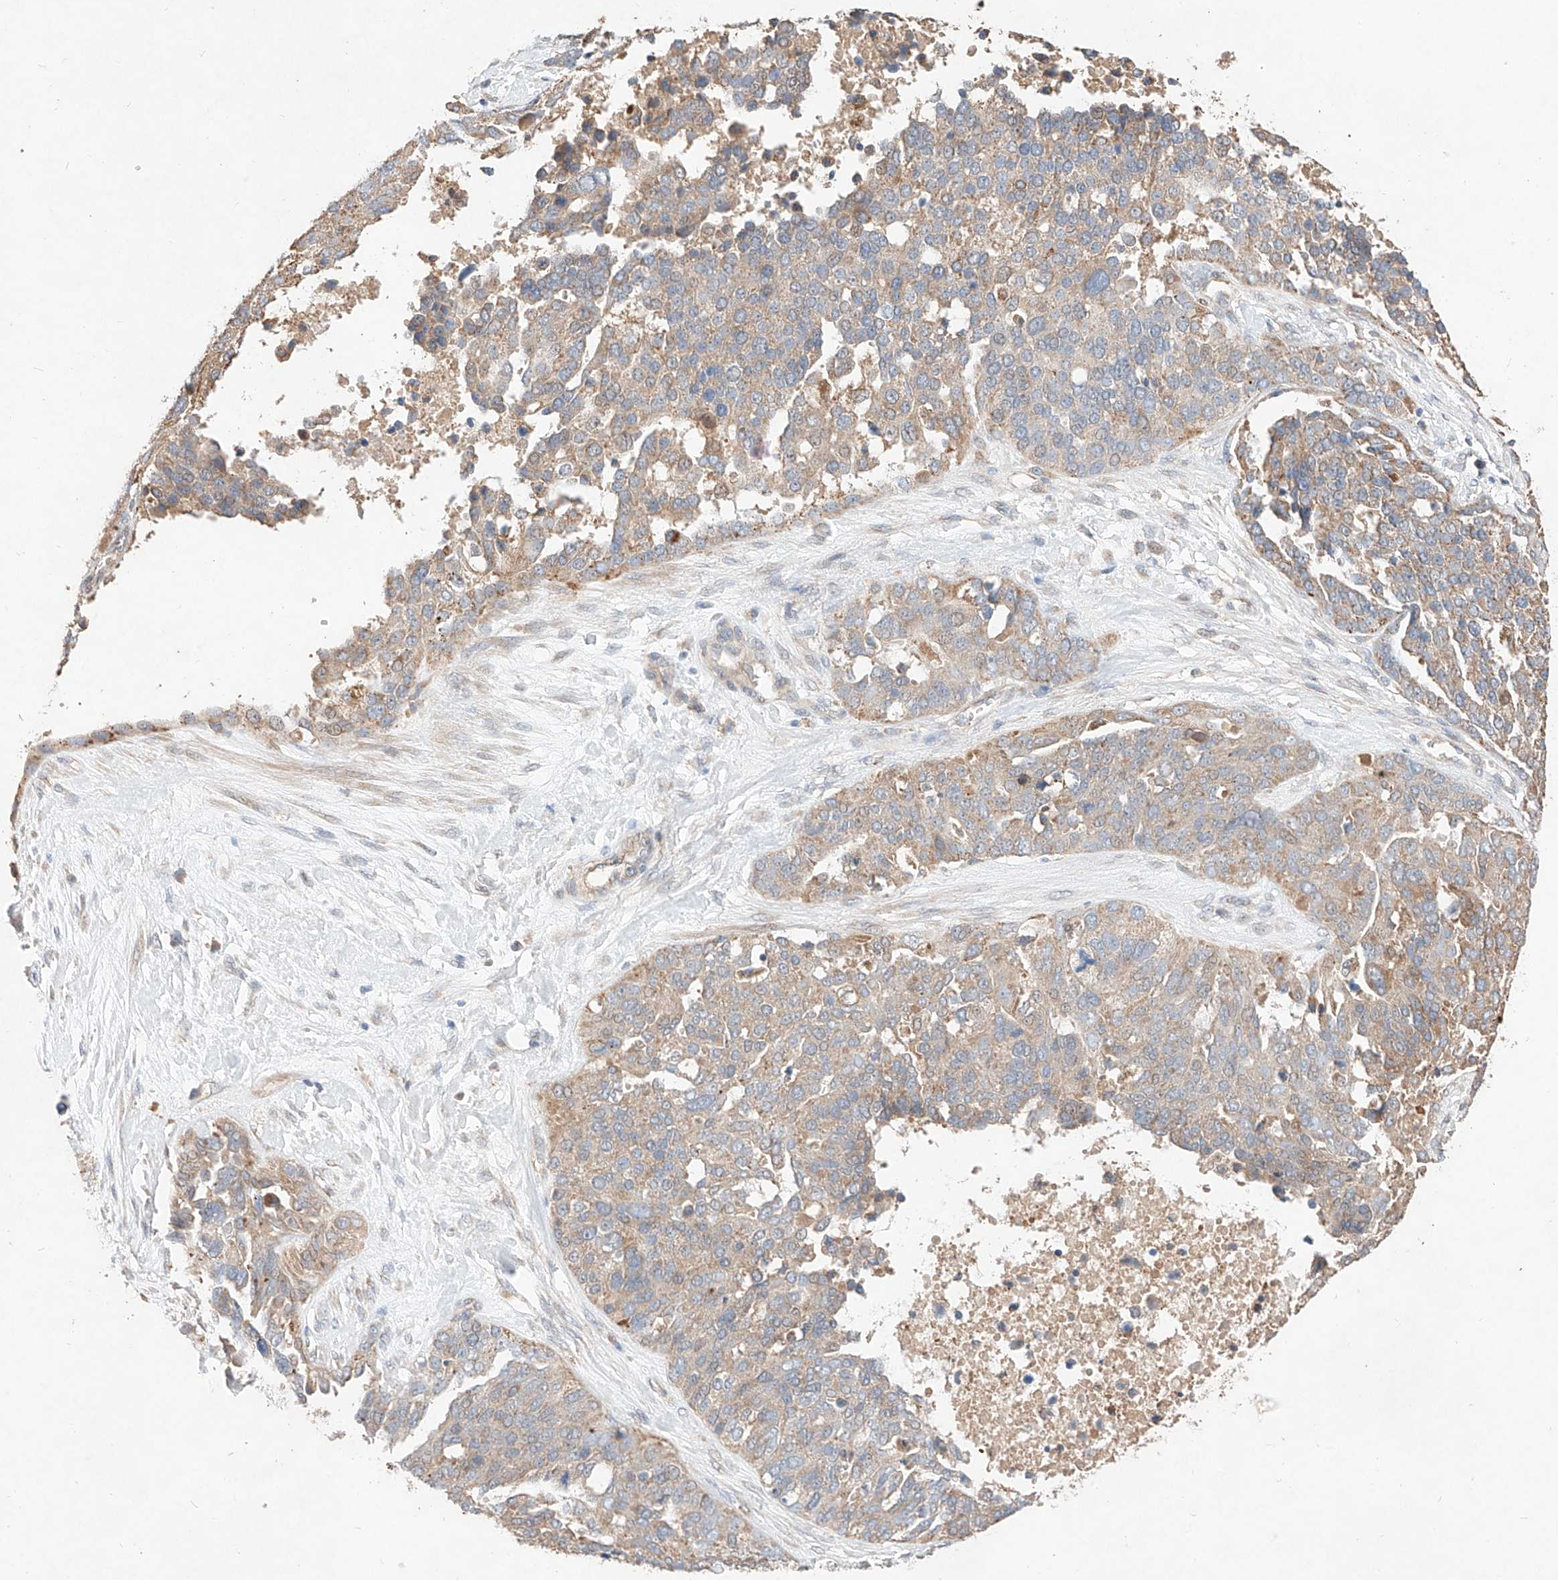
{"staining": {"intensity": "weak", "quantity": ">75%", "location": "cytoplasmic/membranous"}, "tissue": "ovarian cancer", "cell_type": "Tumor cells", "image_type": "cancer", "snomed": [{"axis": "morphology", "description": "Cystadenocarcinoma, serous, NOS"}, {"axis": "topography", "description": "Ovary"}], "caption": "Tumor cells demonstrate weak cytoplasmic/membranous positivity in about >75% of cells in ovarian cancer (serous cystadenocarcinoma).", "gene": "C6orf62", "patient": {"sex": "female", "age": 44}}